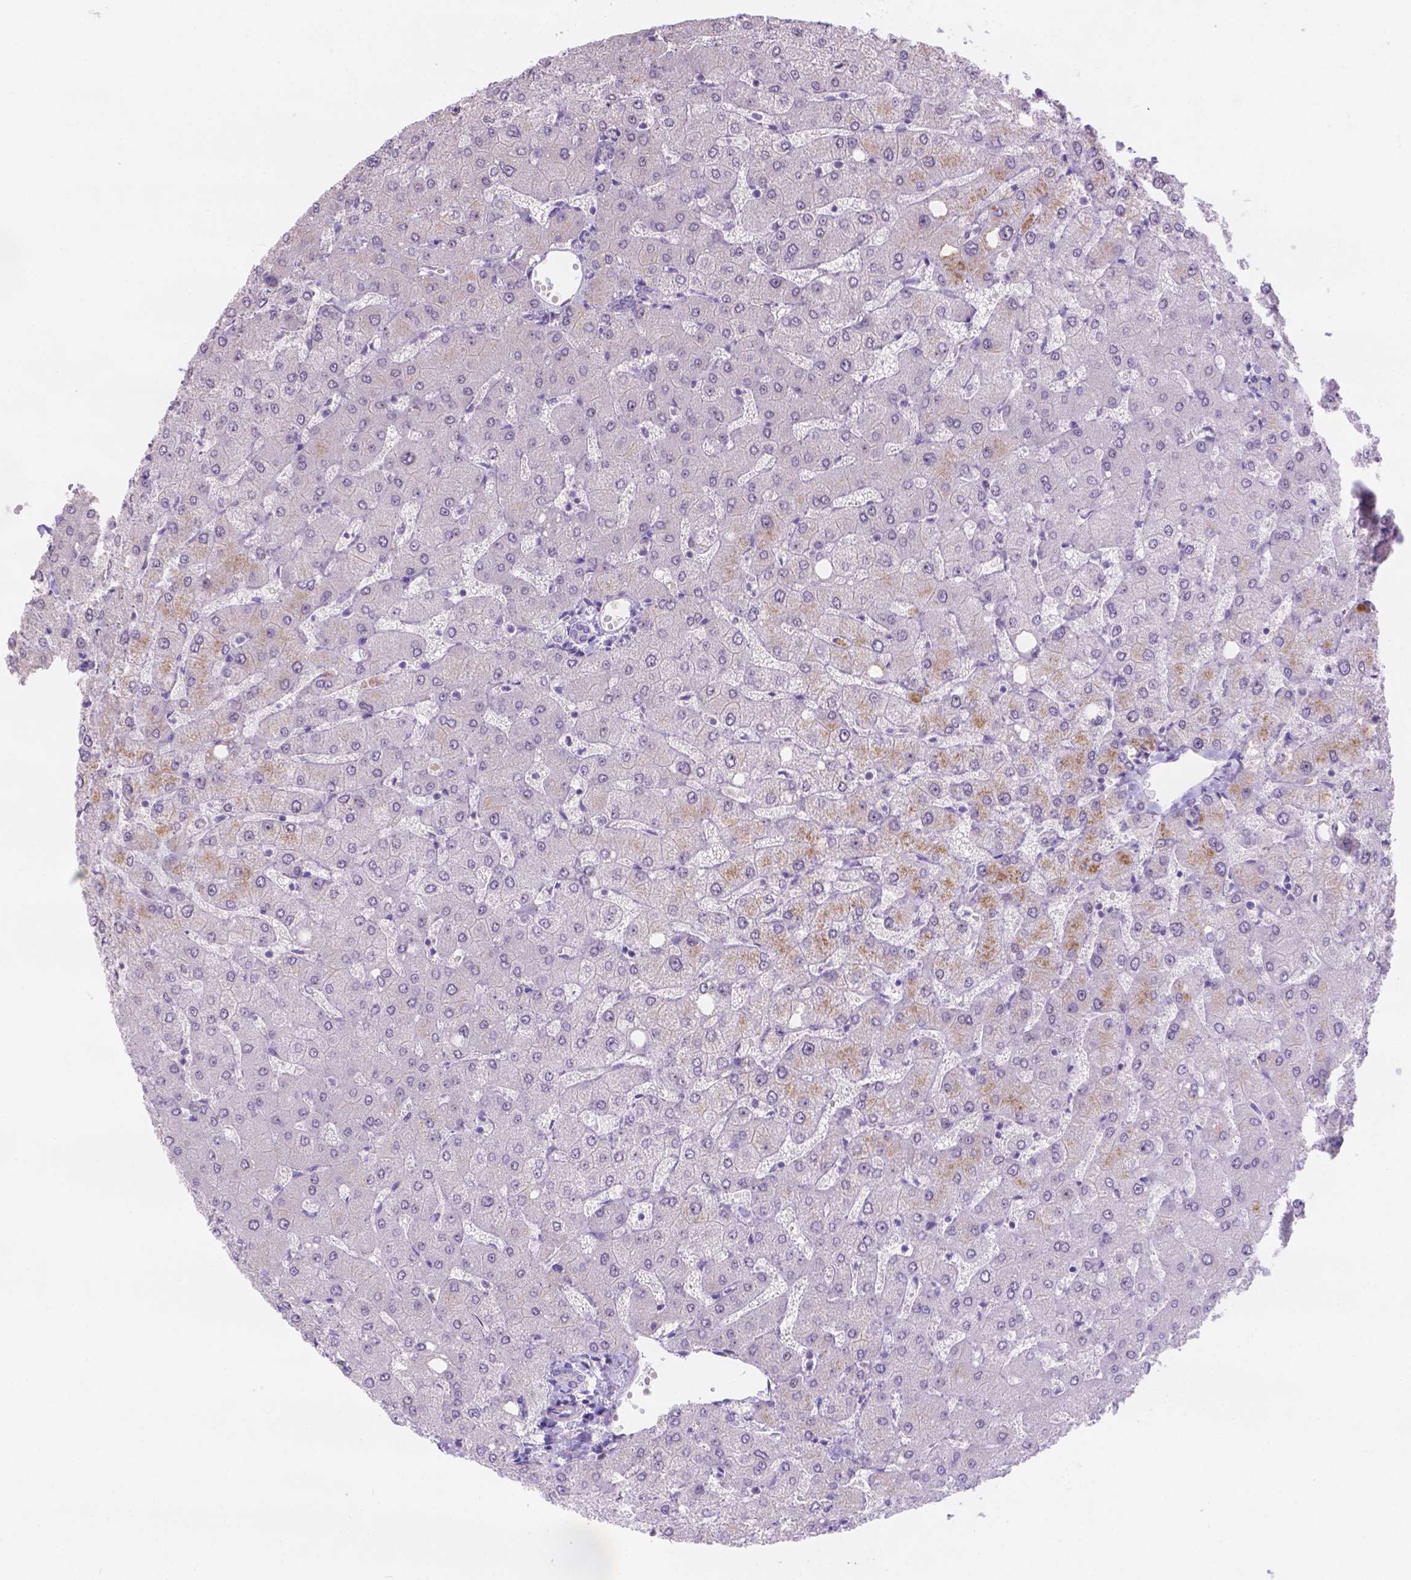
{"staining": {"intensity": "negative", "quantity": "none", "location": "none"}, "tissue": "liver", "cell_type": "Cholangiocytes", "image_type": "normal", "snomed": [{"axis": "morphology", "description": "Normal tissue, NOS"}, {"axis": "topography", "description": "Liver"}], "caption": "DAB (3,3'-diaminobenzidine) immunohistochemical staining of unremarkable human liver demonstrates no significant staining in cholangiocytes.", "gene": "CD96", "patient": {"sex": "female", "age": 54}}